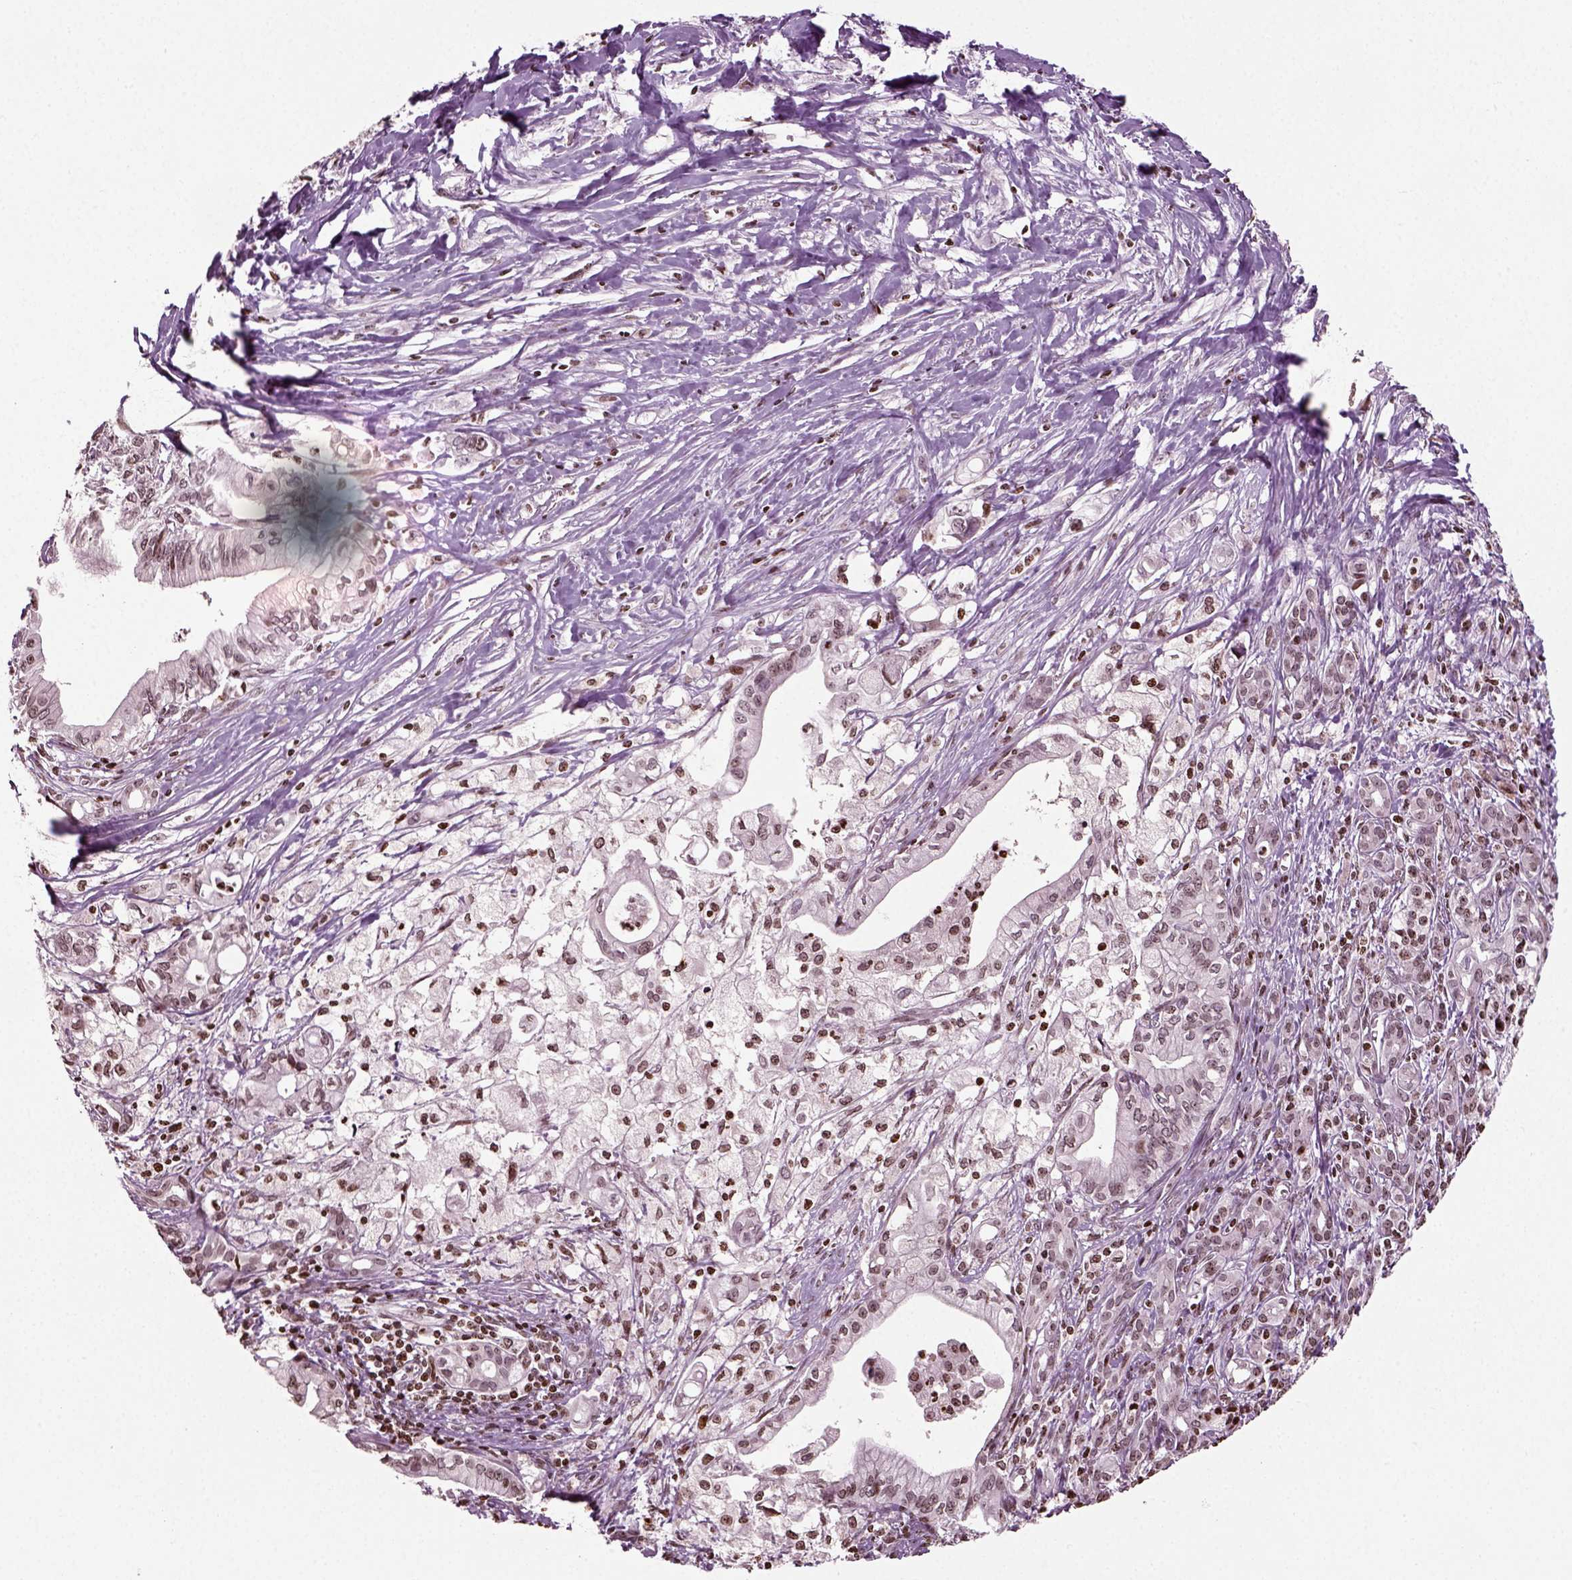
{"staining": {"intensity": "weak", "quantity": "<25%", "location": "nuclear"}, "tissue": "pancreatic cancer", "cell_type": "Tumor cells", "image_type": "cancer", "snomed": [{"axis": "morphology", "description": "Adenocarcinoma, NOS"}, {"axis": "topography", "description": "Pancreas"}], "caption": "Immunohistochemical staining of adenocarcinoma (pancreatic) shows no significant positivity in tumor cells.", "gene": "HEYL", "patient": {"sex": "male", "age": 71}}